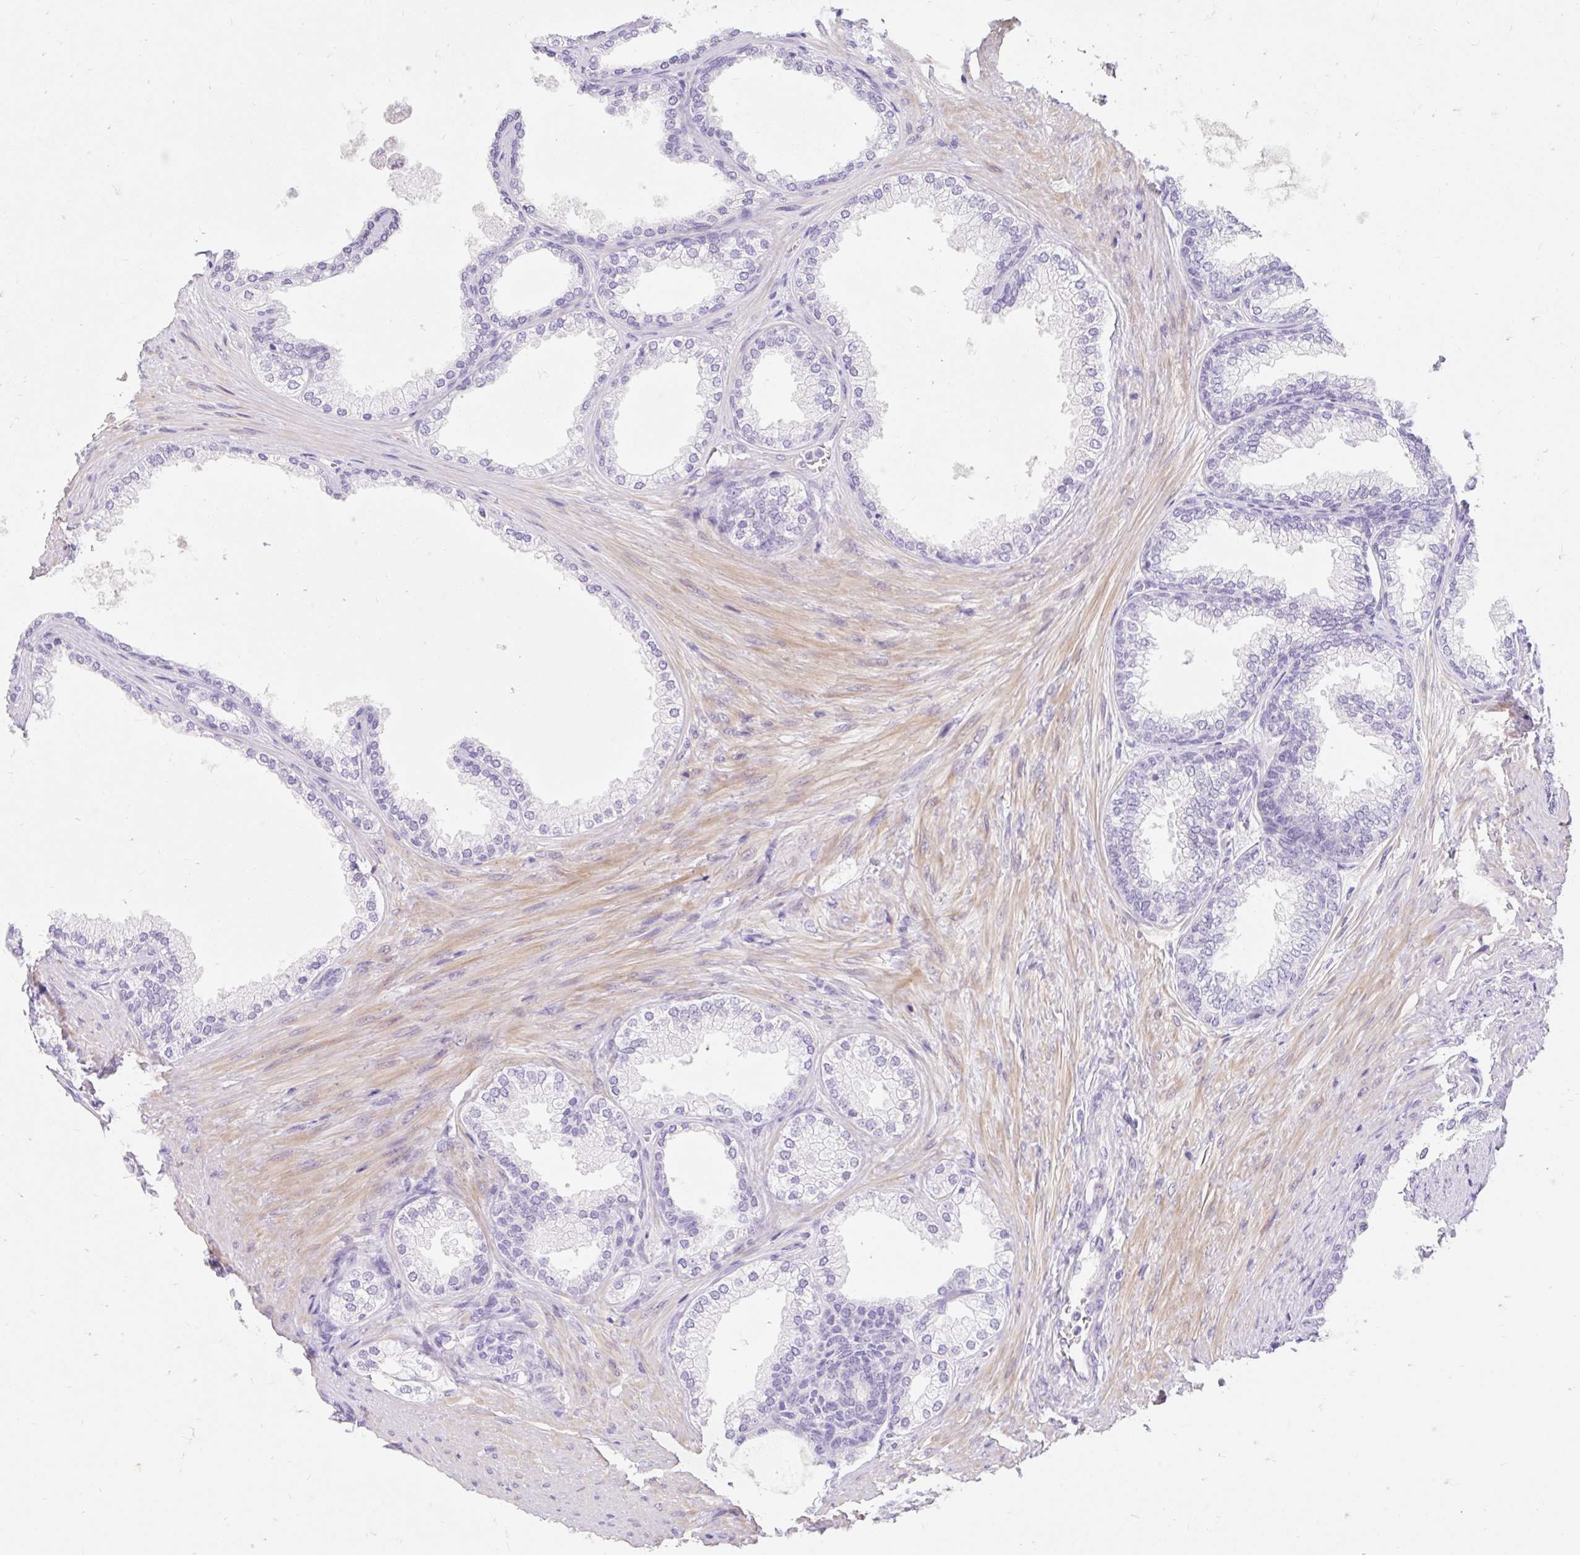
{"staining": {"intensity": "negative", "quantity": "none", "location": "none"}, "tissue": "prostate", "cell_type": "Glandular cells", "image_type": "normal", "snomed": [{"axis": "morphology", "description": "Normal tissue, NOS"}, {"axis": "topography", "description": "Prostate"}], "caption": "A histopathology image of prostate stained for a protein reveals no brown staining in glandular cells. (Brightfield microscopy of DAB (3,3'-diaminobenzidine) immunohistochemistry at high magnification).", "gene": "SLC28A1", "patient": {"sex": "male", "age": 76}}